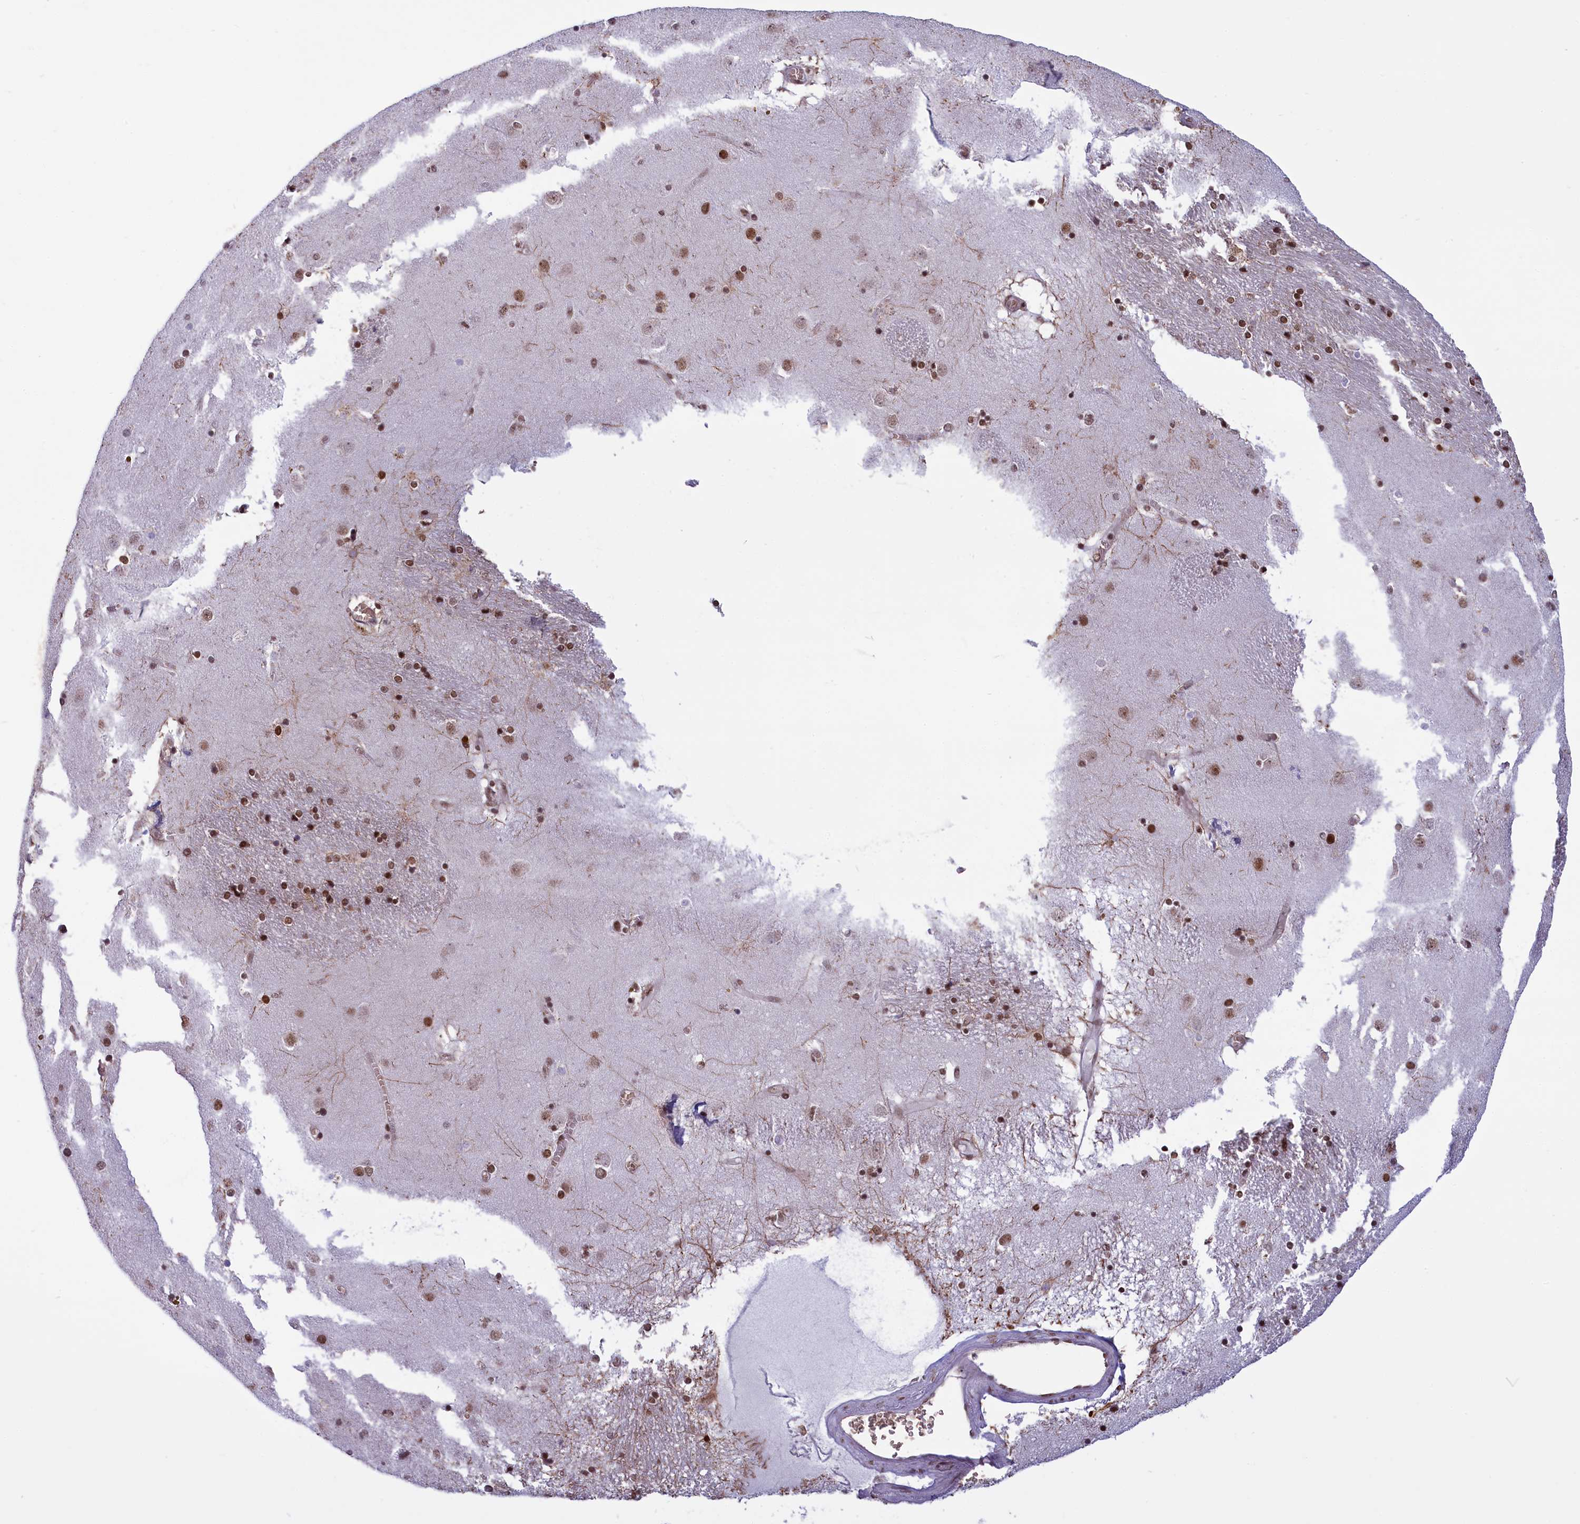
{"staining": {"intensity": "strong", "quantity": "<25%", "location": "nuclear"}, "tissue": "caudate", "cell_type": "Glial cells", "image_type": "normal", "snomed": [{"axis": "morphology", "description": "Normal tissue, NOS"}, {"axis": "topography", "description": "Lateral ventricle wall"}], "caption": "An immunohistochemistry histopathology image of unremarkable tissue is shown. Protein staining in brown highlights strong nuclear positivity in caudate within glial cells. Using DAB (3,3'-diaminobenzidine) (brown) and hematoxylin (blue) stains, captured at high magnification using brightfield microscopy.", "gene": "MPHOSPH8", "patient": {"sex": "male", "age": 70}}